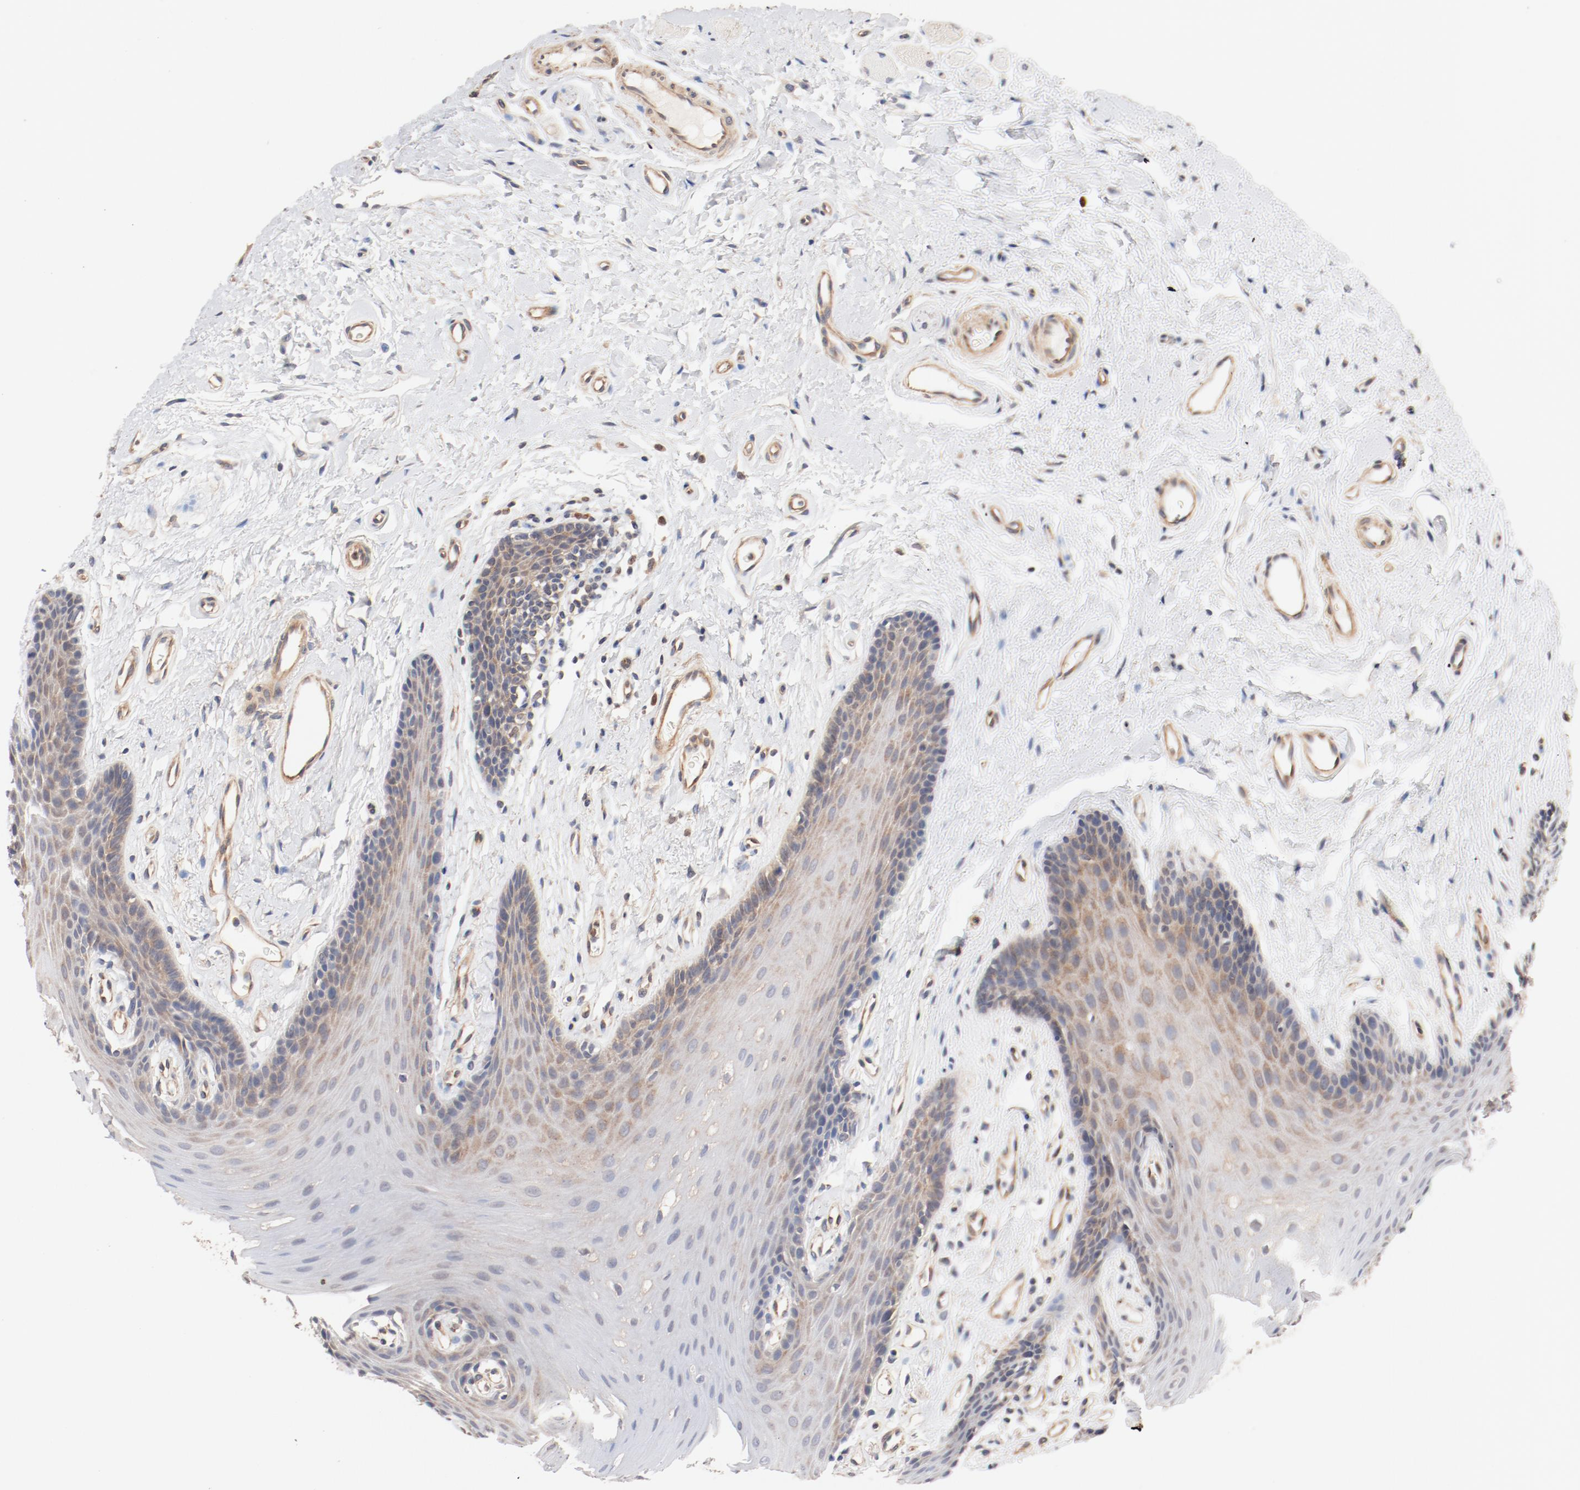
{"staining": {"intensity": "weak", "quantity": "25%-75%", "location": "cytoplasmic/membranous"}, "tissue": "oral mucosa", "cell_type": "Squamous epithelial cells", "image_type": "normal", "snomed": [{"axis": "morphology", "description": "Normal tissue, NOS"}, {"axis": "topography", "description": "Oral tissue"}], "caption": "A photomicrograph of oral mucosa stained for a protein exhibits weak cytoplasmic/membranous brown staining in squamous epithelial cells. The staining was performed using DAB to visualize the protein expression in brown, while the nuclei were stained in blue with hematoxylin (Magnification: 20x).", "gene": "UBE2J1", "patient": {"sex": "male", "age": 62}}